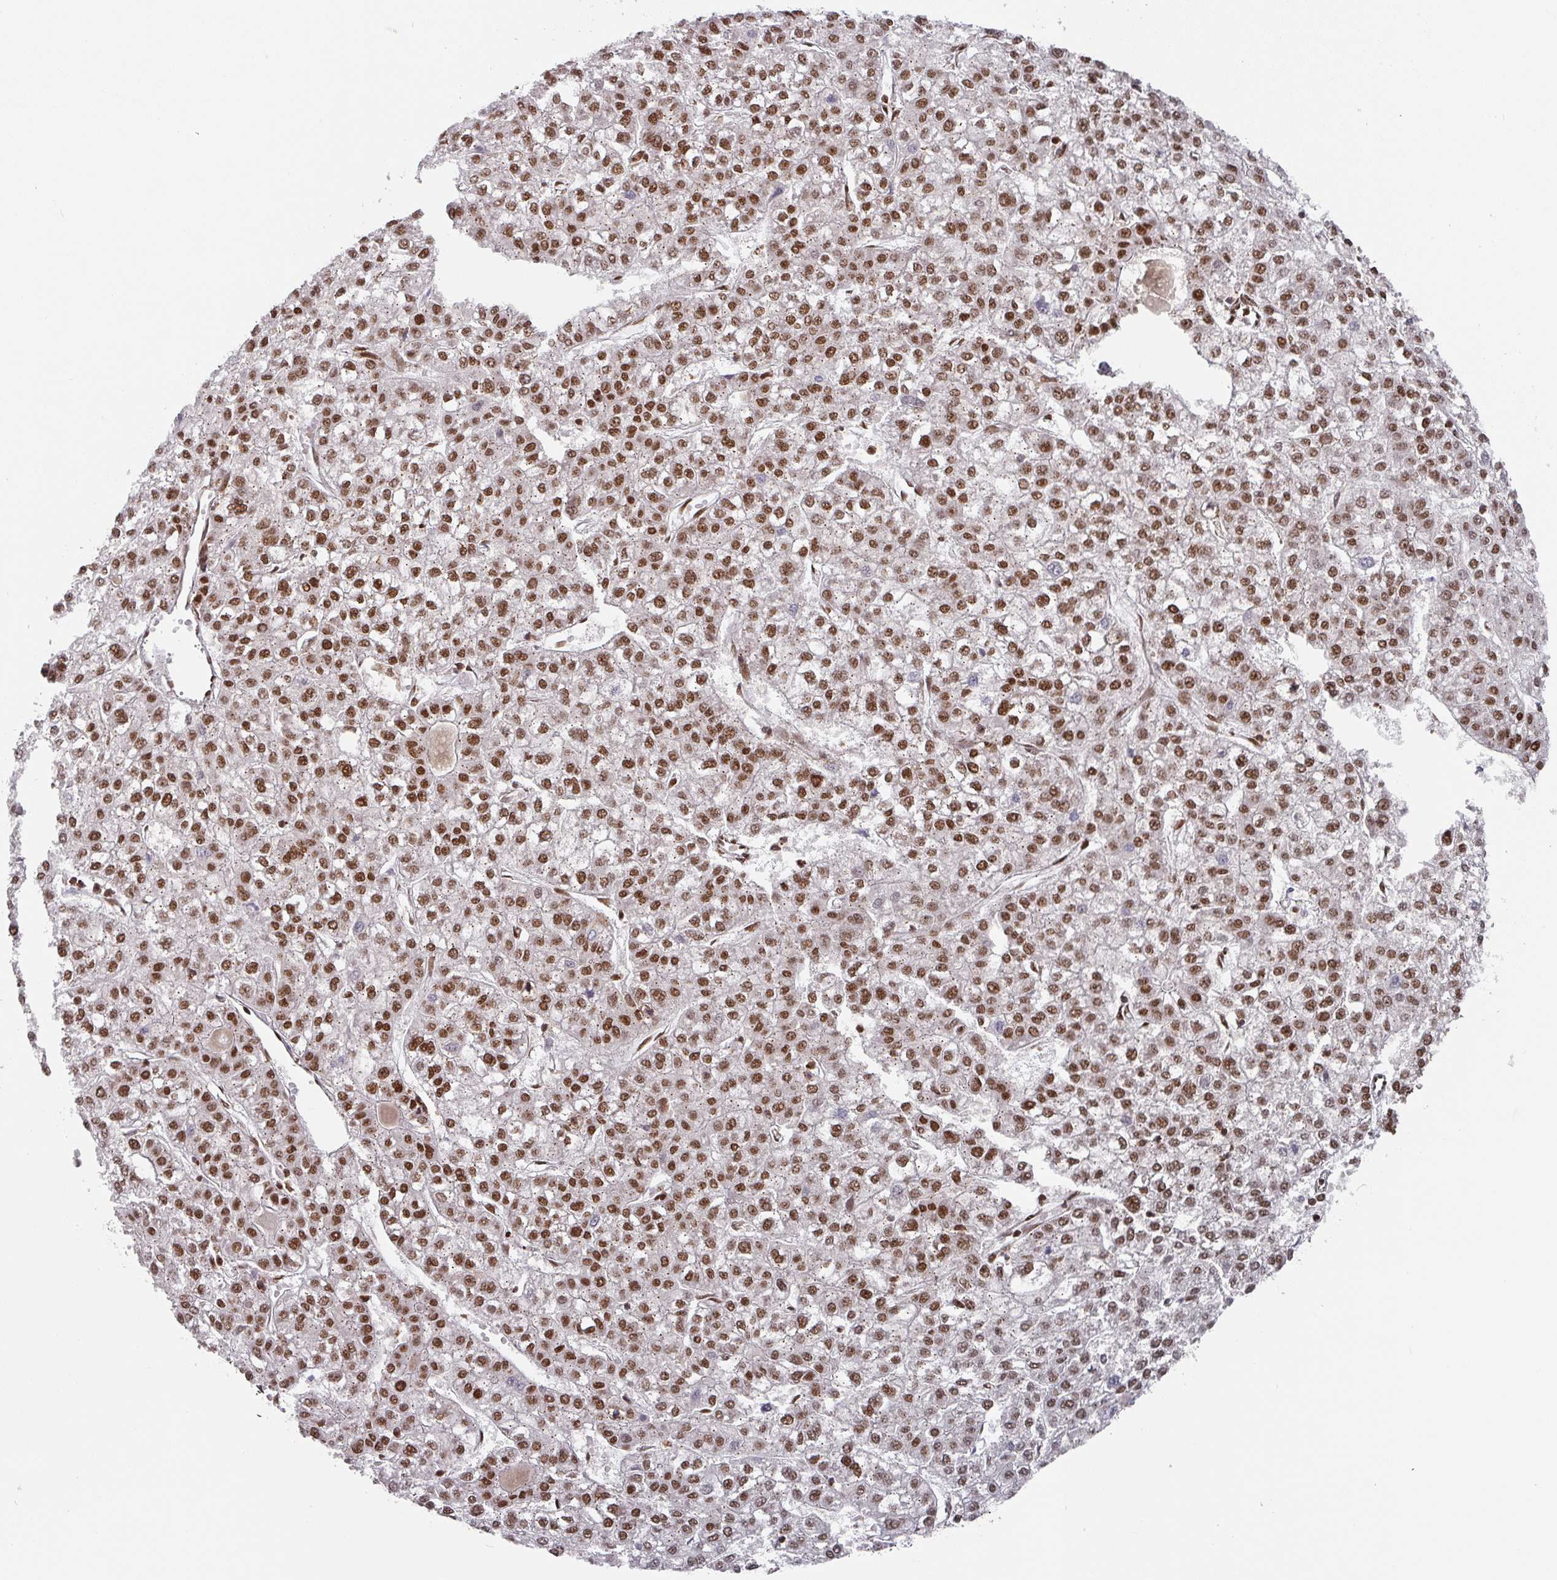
{"staining": {"intensity": "moderate", "quantity": ">75%", "location": "nuclear"}, "tissue": "liver cancer", "cell_type": "Tumor cells", "image_type": "cancer", "snomed": [{"axis": "morphology", "description": "Carcinoma, Hepatocellular, NOS"}, {"axis": "topography", "description": "Liver"}], "caption": "IHC image of human liver cancer stained for a protein (brown), which displays medium levels of moderate nuclear staining in approximately >75% of tumor cells.", "gene": "DIDO1", "patient": {"sex": "female", "age": 43}}